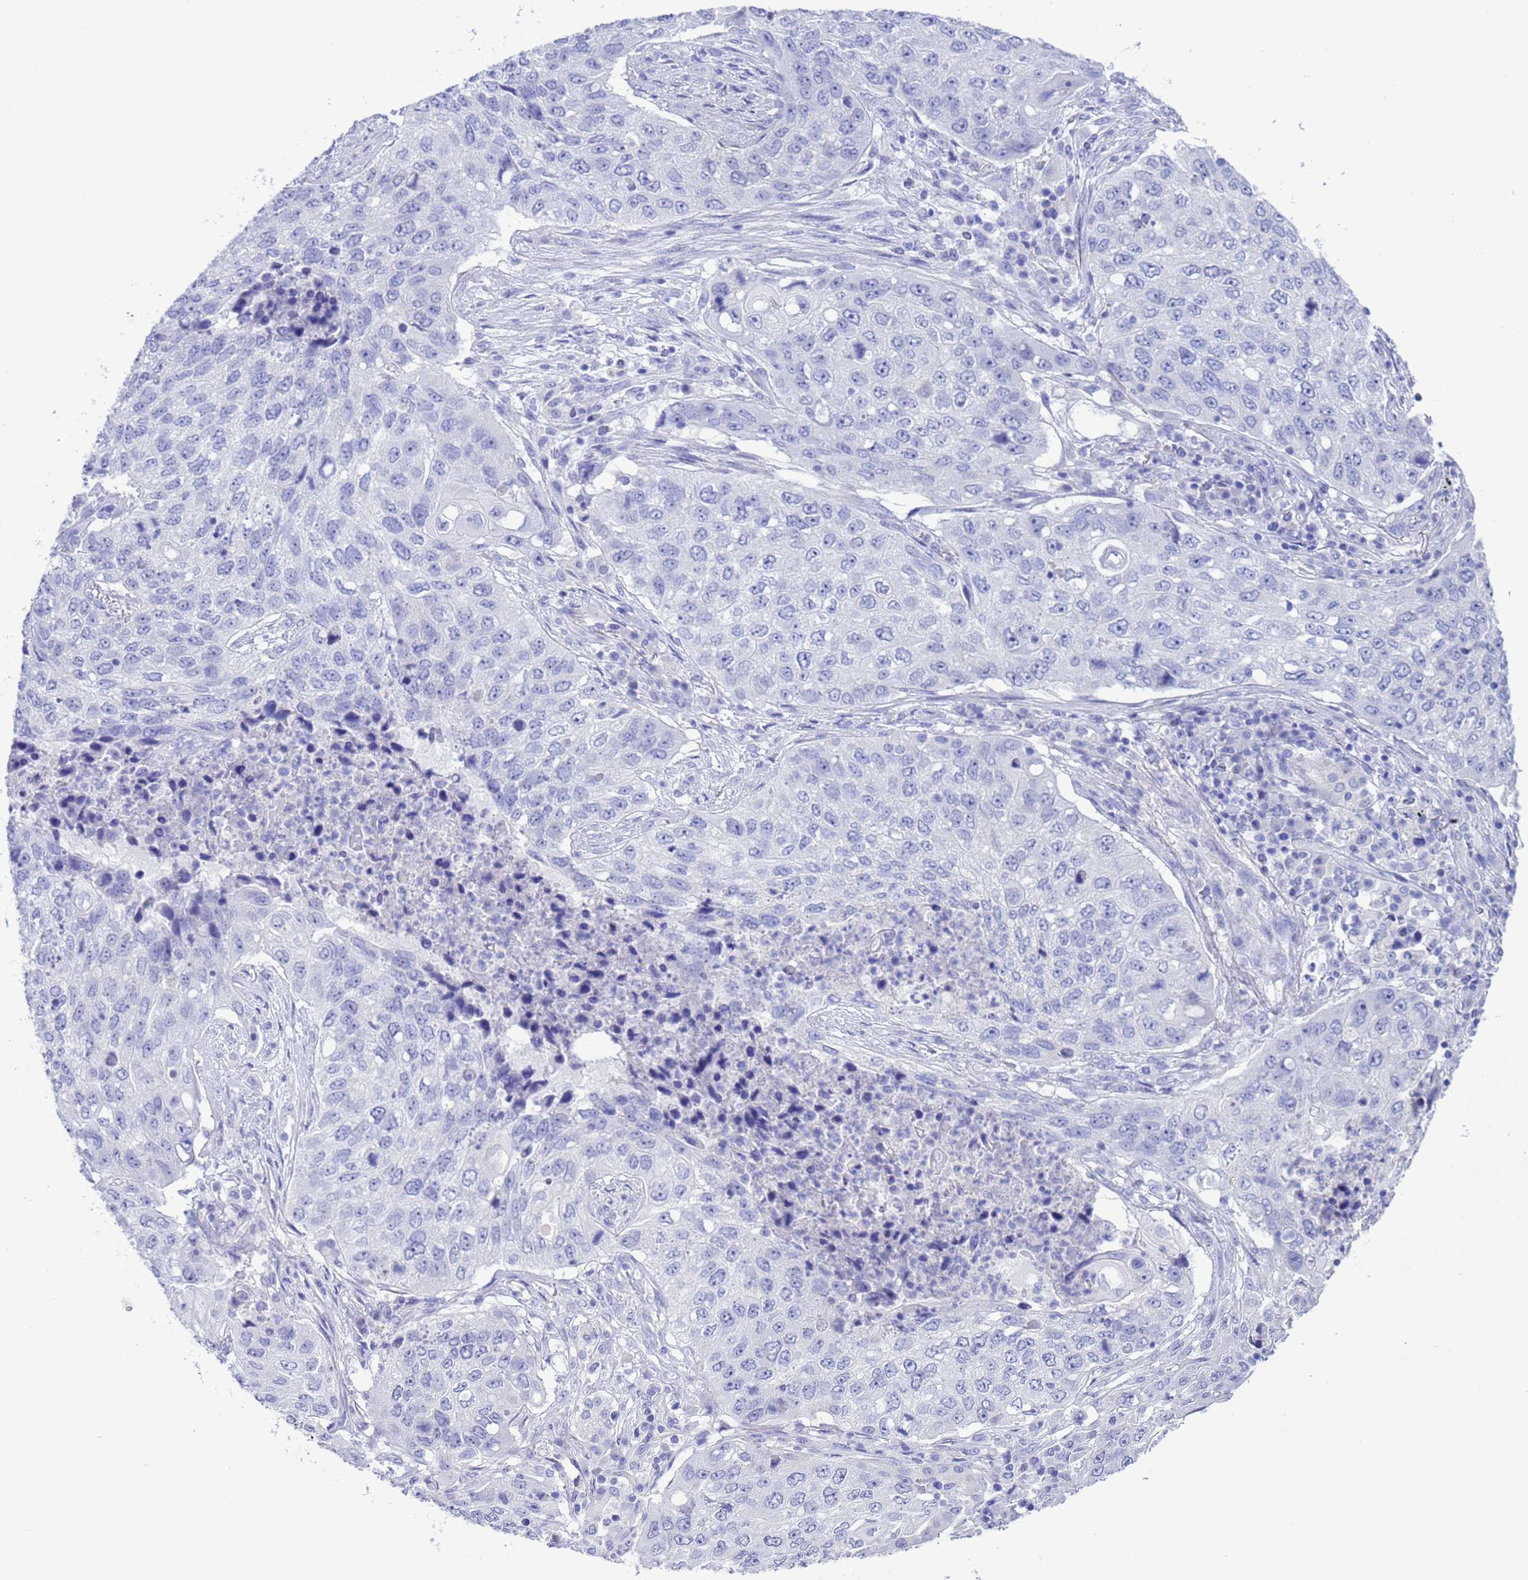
{"staining": {"intensity": "negative", "quantity": "none", "location": "none"}, "tissue": "lung cancer", "cell_type": "Tumor cells", "image_type": "cancer", "snomed": [{"axis": "morphology", "description": "Squamous cell carcinoma, NOS"}, {"axis": "topography", "description": "Lung"}], "caption": "Immunohistochemistry image of human squamous cell carcinoma (lung) stained for a protein (brown), which exhibits no expression in tumor cells.", "gene": "GSTM1", "patient": {"sex": "female", "age": 63}}